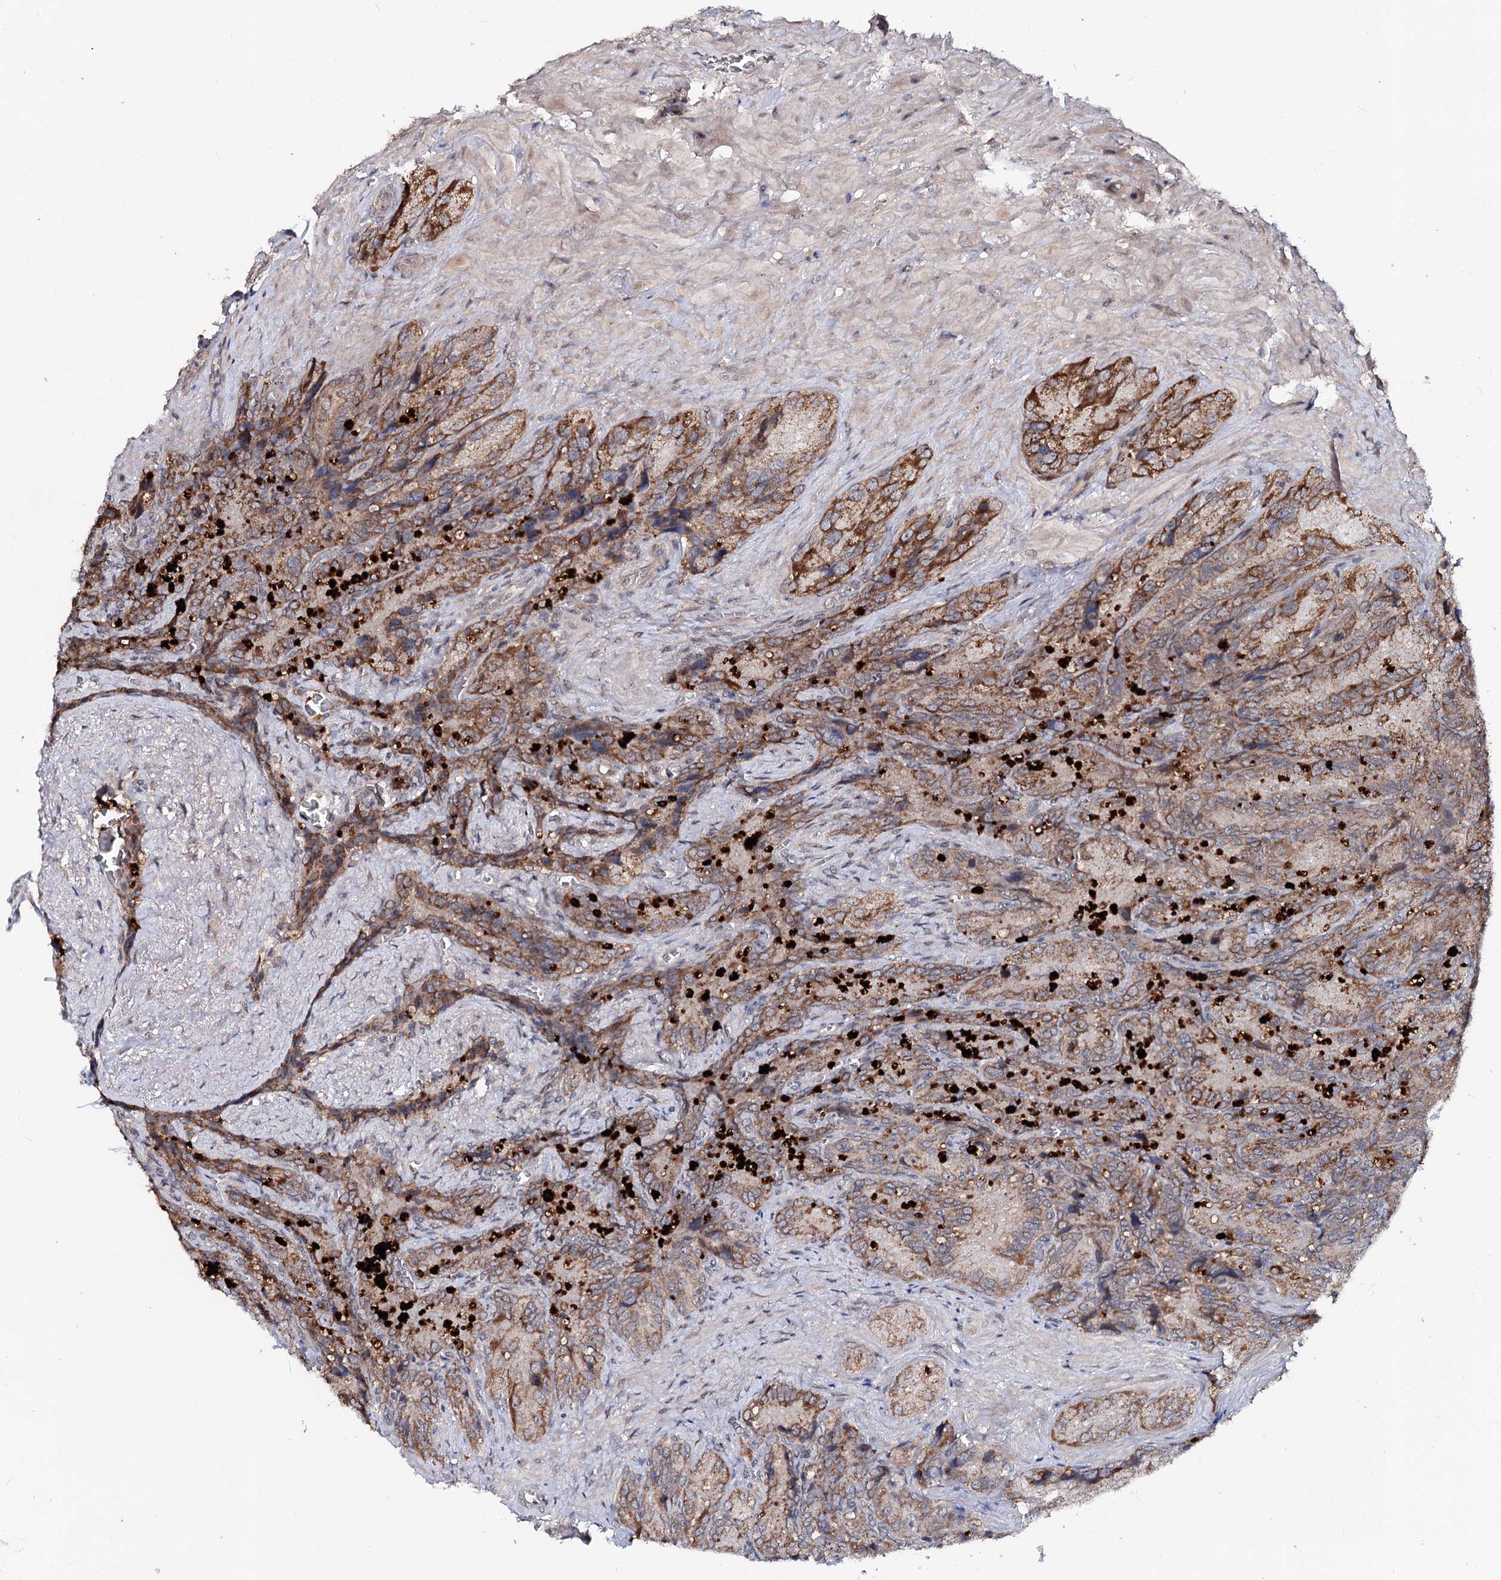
{"staining": {"intensity": "moderate", "quantity": ">75%", "location": "cytoplasmic/membranous"}, "tissue": "seminal vesicle", "cell_type": "Glandular cells", "image_type": "normal", "snomed": [{"axis": "morphology", "description": "Normal tissue, NOS"}, {"axis": "topography", "description": "Seminal veicle"}], "caption": "DAB (3,3'-diaminobenzidine) immunohistochemical staining of normal human seminal vesicle reveals moderate cytoplasmic/membranous protein staining in about >75% of glandular cells. (Brightfield microscopy of DAB IHC at high magnification).", "gene": "MSANTD2", "patient": {"sex": "male", "age": 62}}